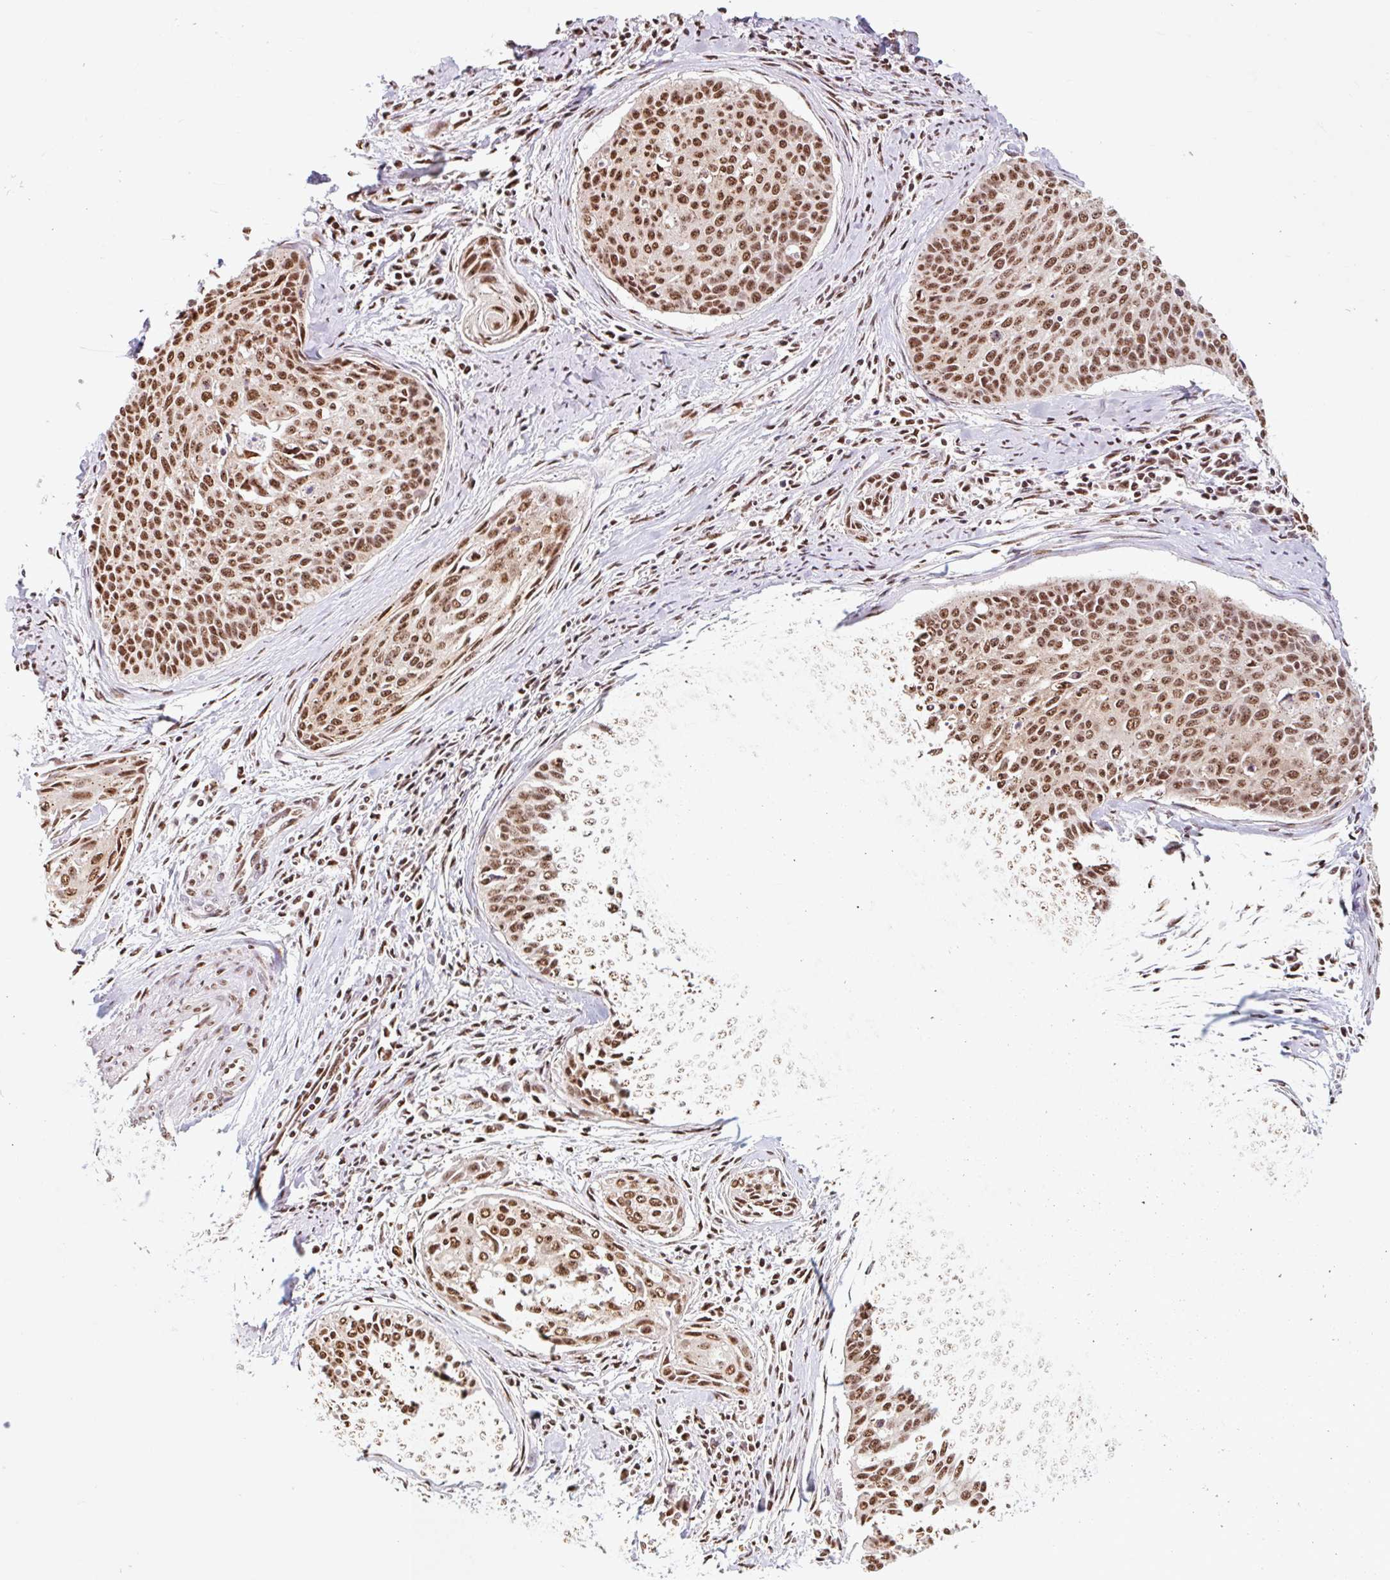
{"staining": {"intensity": "moderate", "quantity": ">75%", "location": "nuclear"}, "tissue": "cervical cancer", "cell_type": "Tumor cells", "image_type": "cancer", "snomed": [{"axis": "morphology", "description": "Squamous cell carcinoma, NOS"}, {"axis": "topography", "description": "Cervix"}], "caption": "This image demonstrates IHC staining of human squamous cell carcinoma (cervical), with medium moderate nuclear expression in approximately >75% of tumor cells.", "gene": "BICRA", "patient": {"sex": "female", "age": 55}}